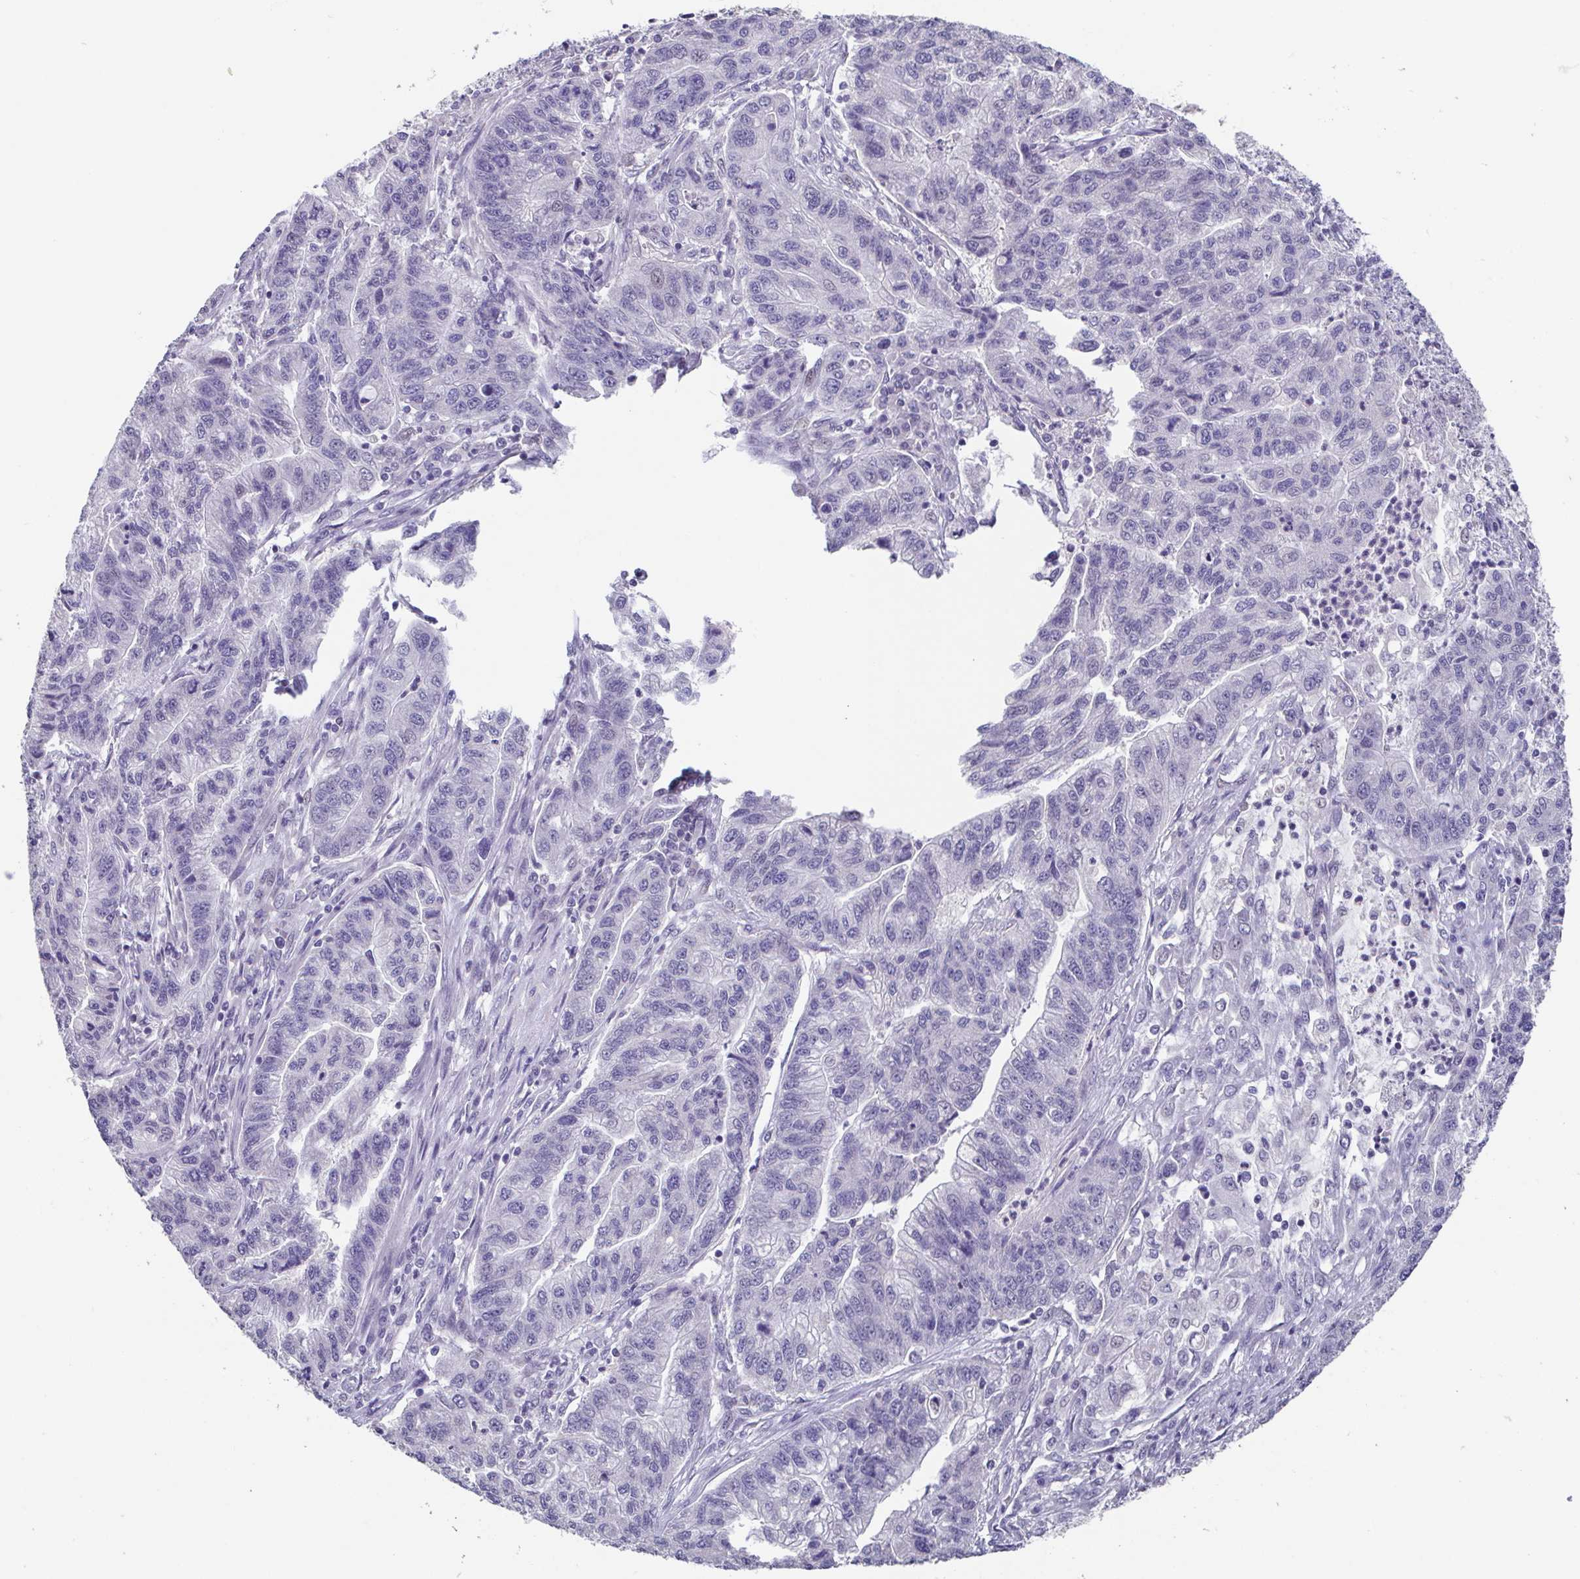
{"staining": {"intensity": "negative", "quantity": "none", "location": "none"}, "tissue": "stomach cancer", "cell_type": "Tumor cells", "image_type": "cancer", "snomed": [{"axis": "morphology", "description": "Adenocarcinoma, NOS"}, {"axis": "topography", "description": "Stomach"}], "caption": "Tumor cells show no significant staining in stomach cancer (adenocarcinoma).", "gene": "GHRL", "patient": {"sex": "male", "age": 83}}